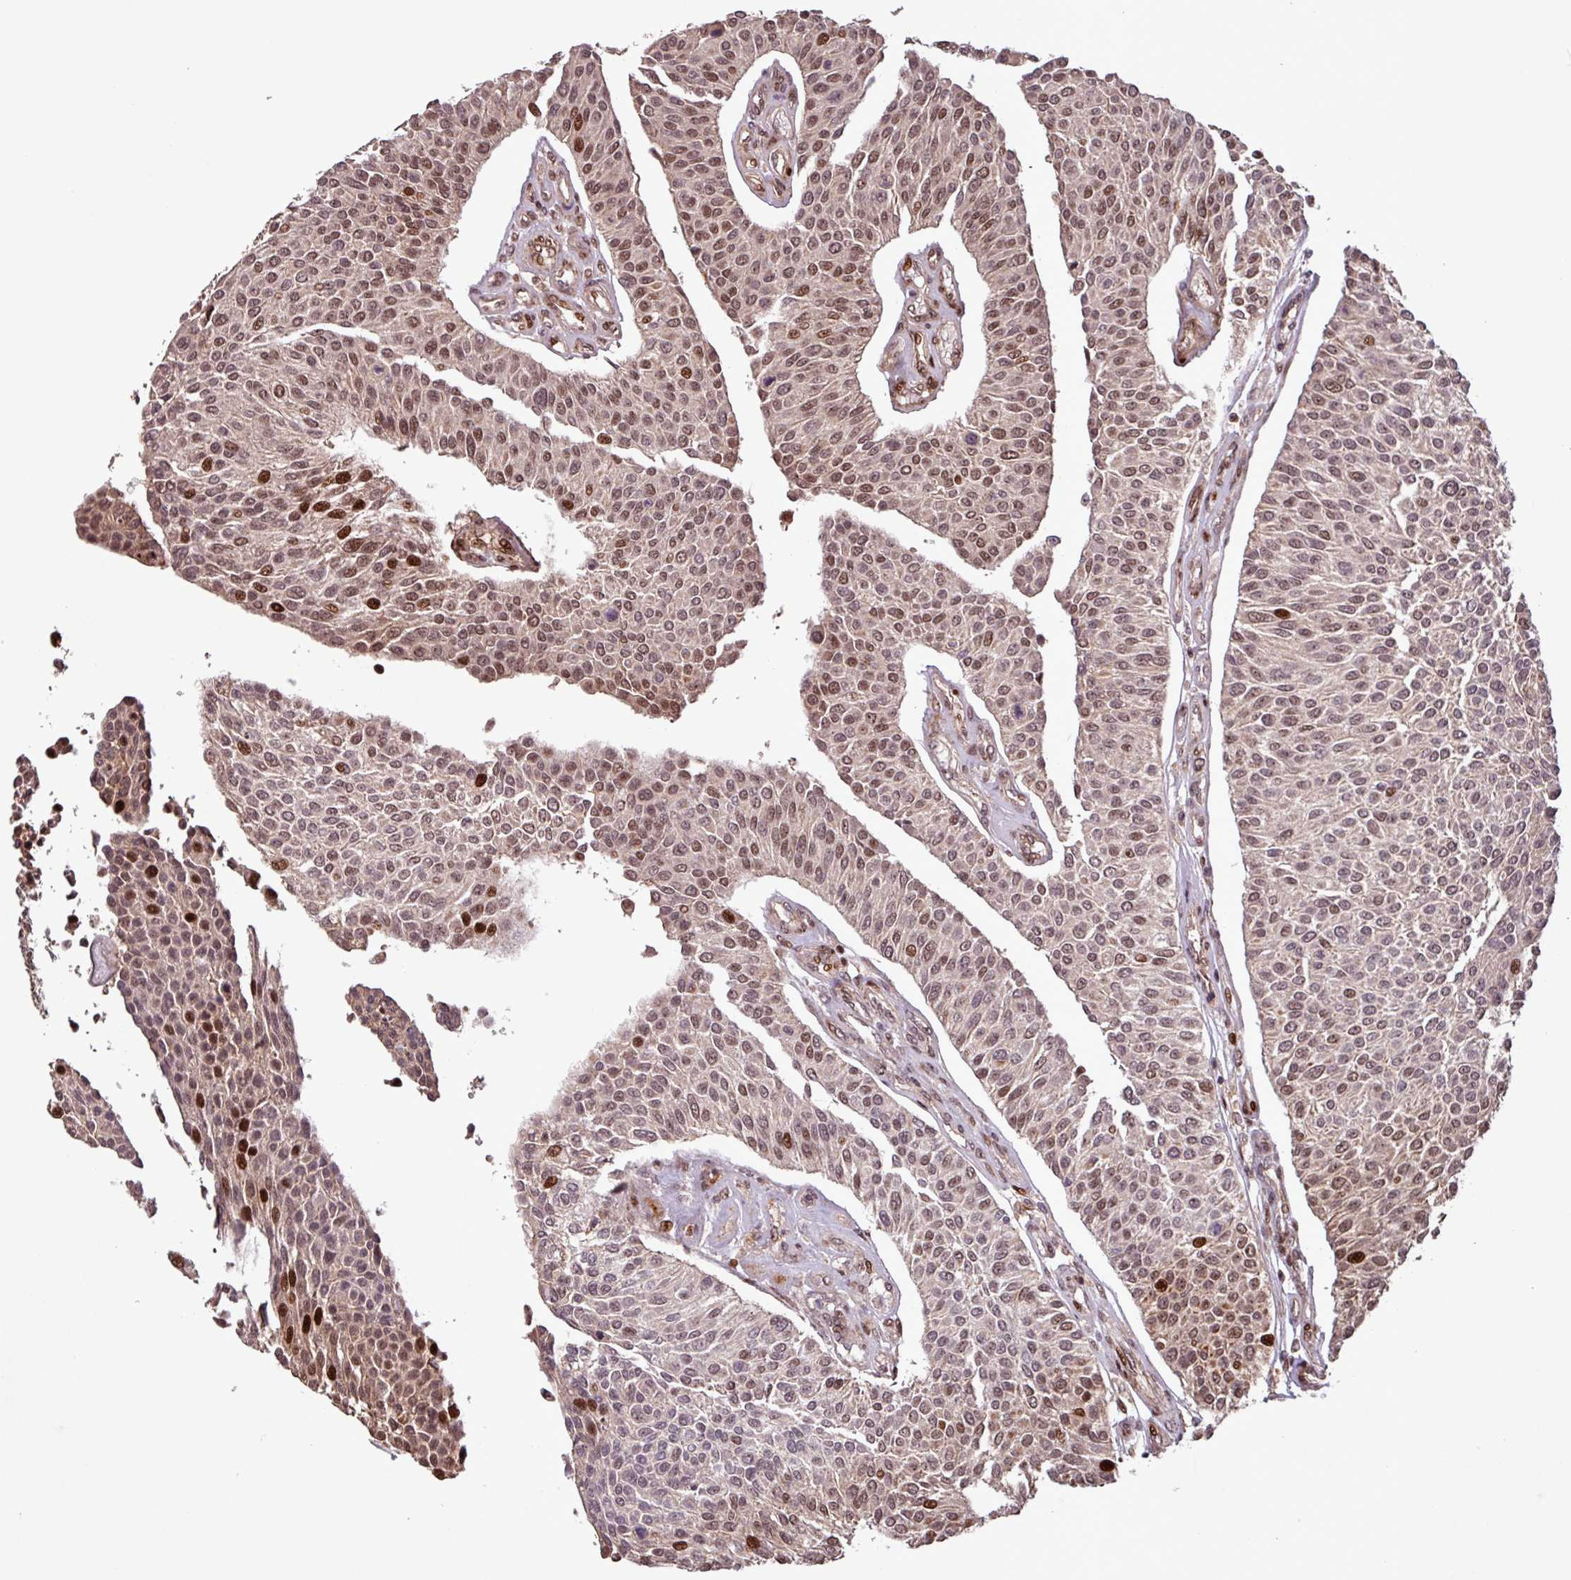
{"staining": {"intensity": "moderate", "quantity": "25%-75%", "location": "nuclear"}, "tissue": "urothelial cancer", "cell_type": "Tumor cells", "image_type": "cancer", "snomed": [{"axis": "morphology", "description": "Urothelial carcinoma, NOS"}, {"axis": "topography", "description": "Urinary bladder"}], "caption": "This micrograph displays immunohistochemistry (IHC) staining of human urothelial cancer, with medium moderate nuclear staining in about 25%-75% of tumor cells.", "gene": "SLC22A24", "patient": {"sex": "male", "age": 55}}